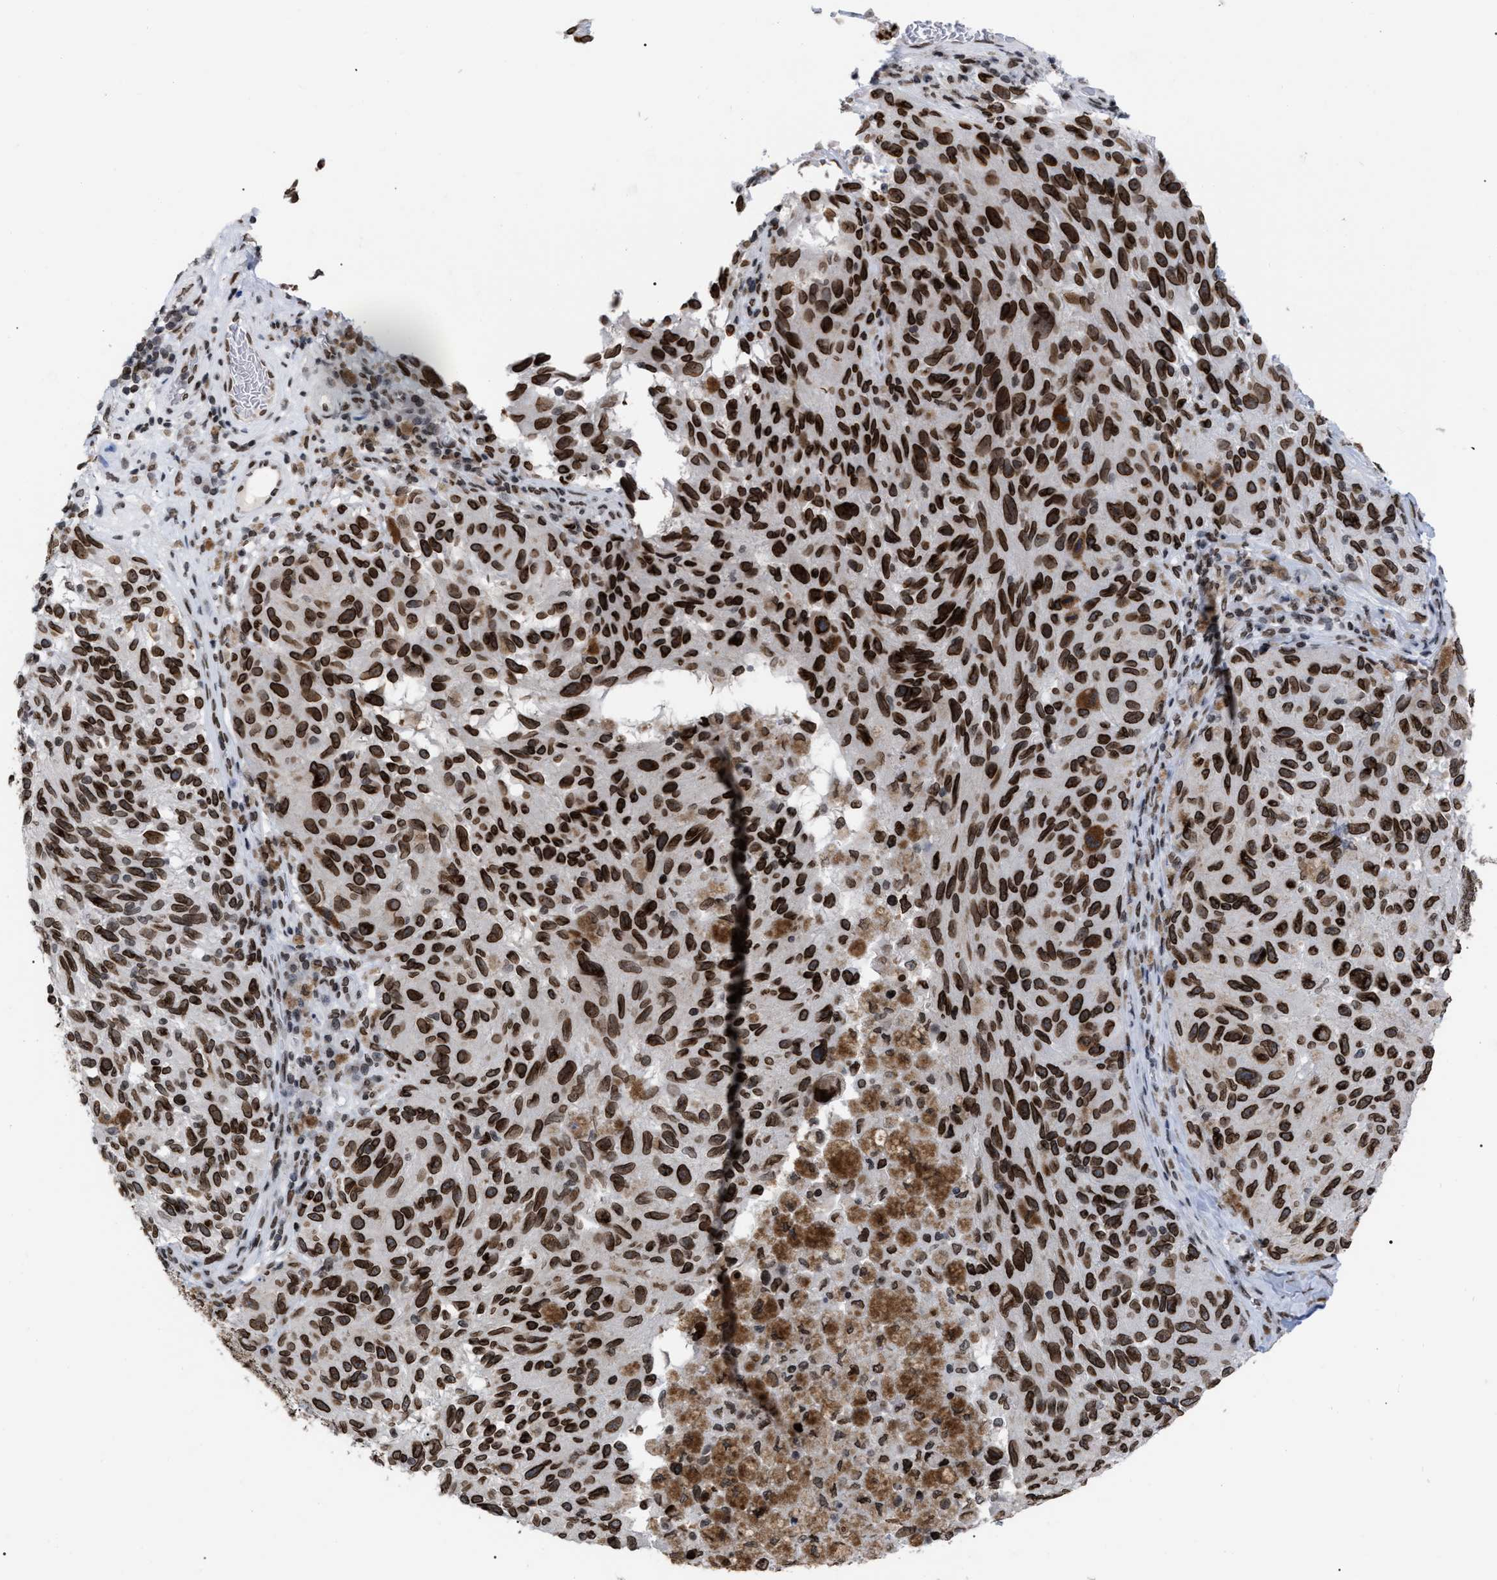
{"staining": {"intensity": "strong", "quantity": ">75%", "location": "cytoplasmic/membranous,nuclear"}, "tissue": "melanoma", "cell_type": "Tumor cells", "image_type": "cancer", "snomed": [{"axis": "morphology", "description": "Malignant melanoma, NOS"}, {"axis": "topography", "description": "Skin"}], "caption": "Immunohistochemical staining of human melanoma shows high levels of strong cytoplasmic/membranous and nuclear positivity in approximately >75% of tumor cells.", "gene": "TPR", "patient": {"sex": "female", "age": 73}}